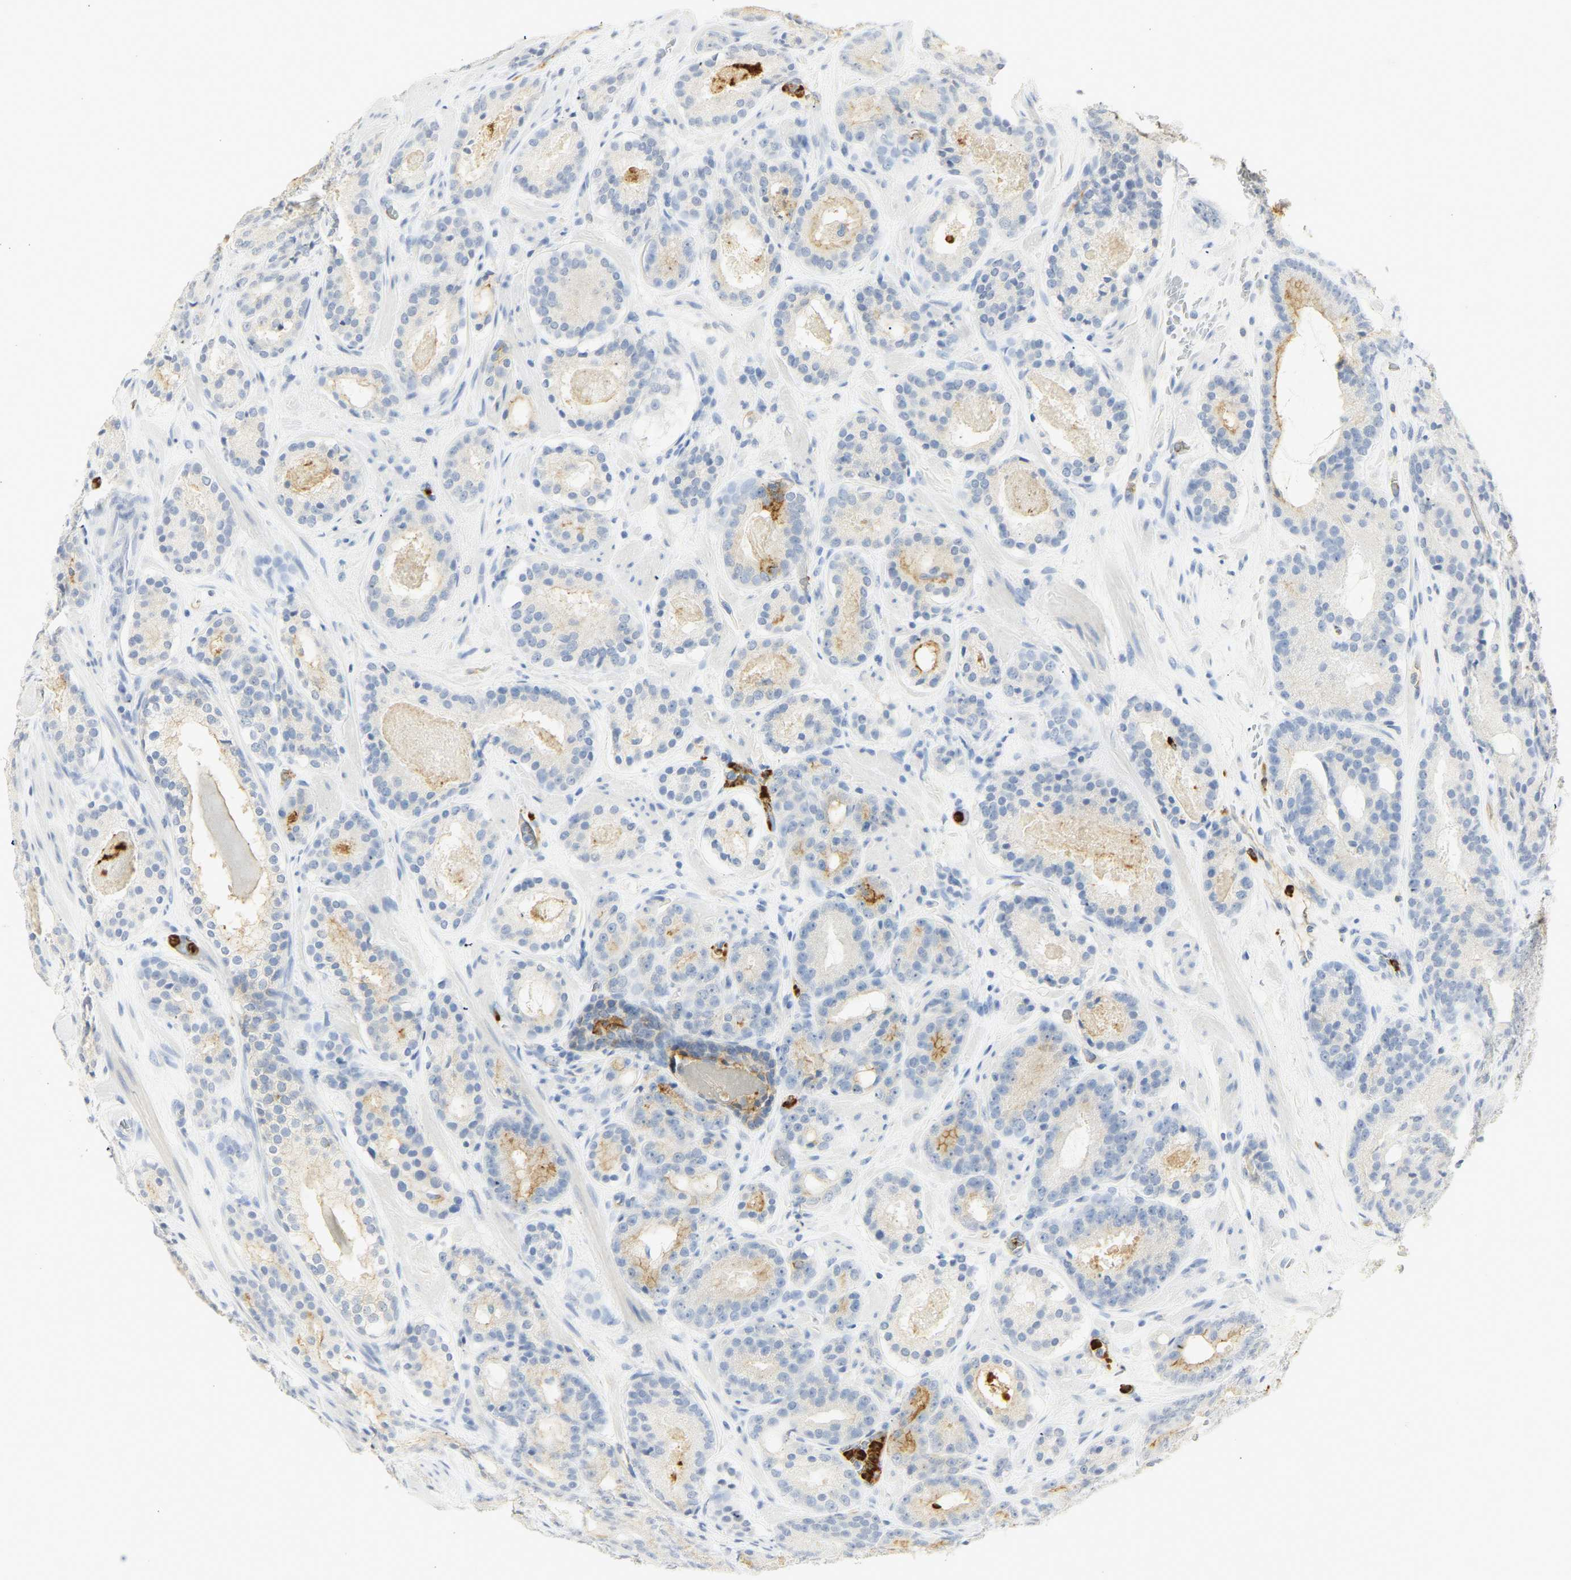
{"staining": {"intensity": "moderate", "quantity": "<25%", "location": "cytoplasmic/membranous"}, "tissue": "prostate cancer", "cell_type": "Tumor cells", "image_type": "cancer", "snomed": [{"axis": "morphology", "description": "Adenocarcinoma, Low grade"}, {"axis": "topography", "description": "Prostate"}], "caption": "Brown immunohistochemical staining in prostate cancer (low-grade adenocarcinoma) reveals moderate cytoplasmic/membranous expression in approximately <25% of tumor cells.", "gene": "CEACAM5", "patient": {"sex": "male", "age": 69}}